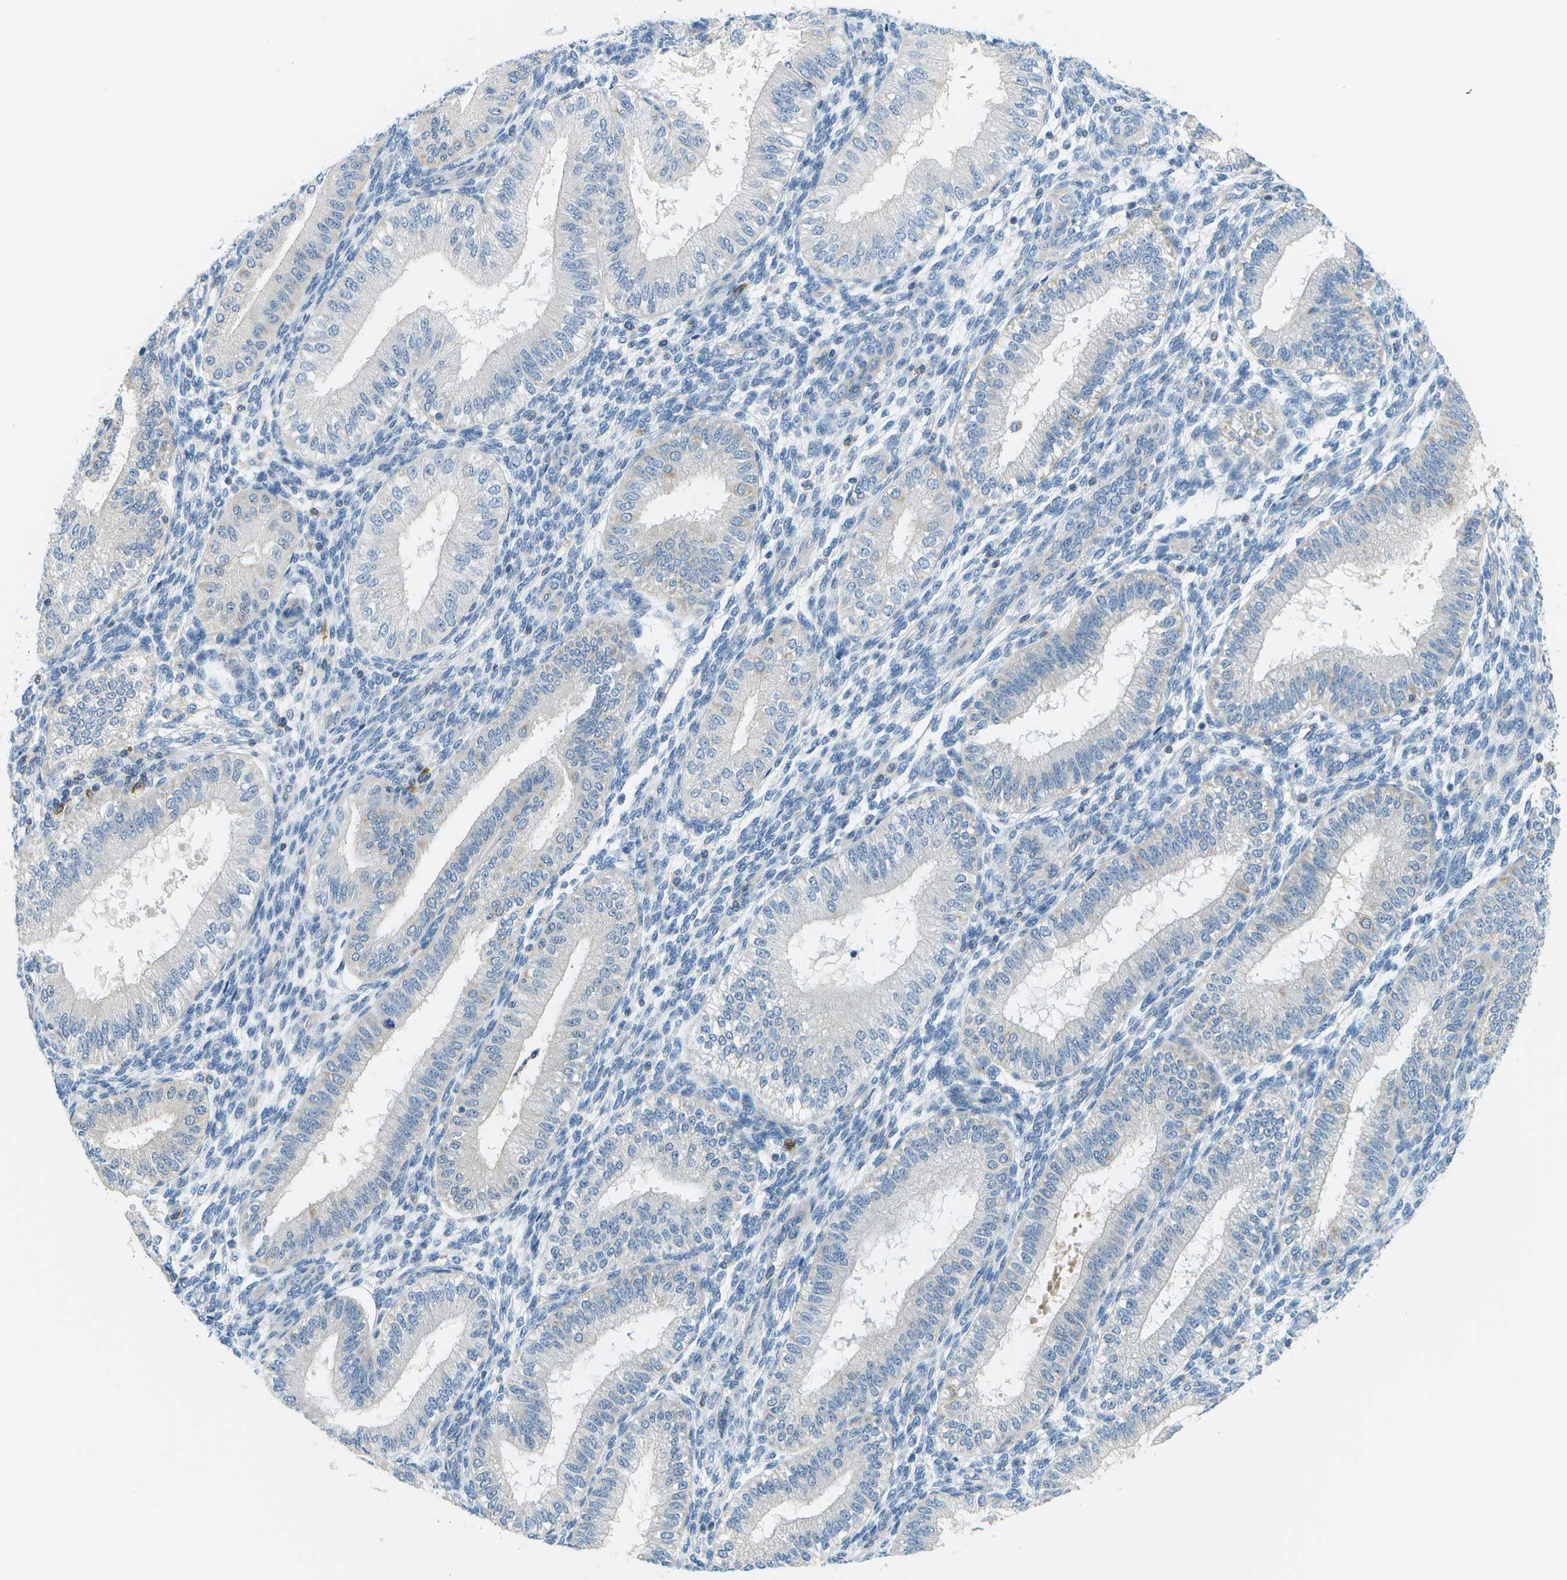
{"staining": {"intensity": "negative", "quantity": "none", "location": "none"}, "tissue": "endometrium", "cell_type": "Cells in endometrial stroma", "image_type": "normal", "snomed": [{"axis": "morphology", "description": "Normal tissue, NOS"}, {"axis": "topography", "description": "Endometrium"}], "caption": "Immunohistochemistry histopathology image of benign endometrium stained for a protein (brown), which reveals no staining in cells in endometrial stroma.", "gene": "PTGIS", "patient": {"sex": "female", "age": 39}}